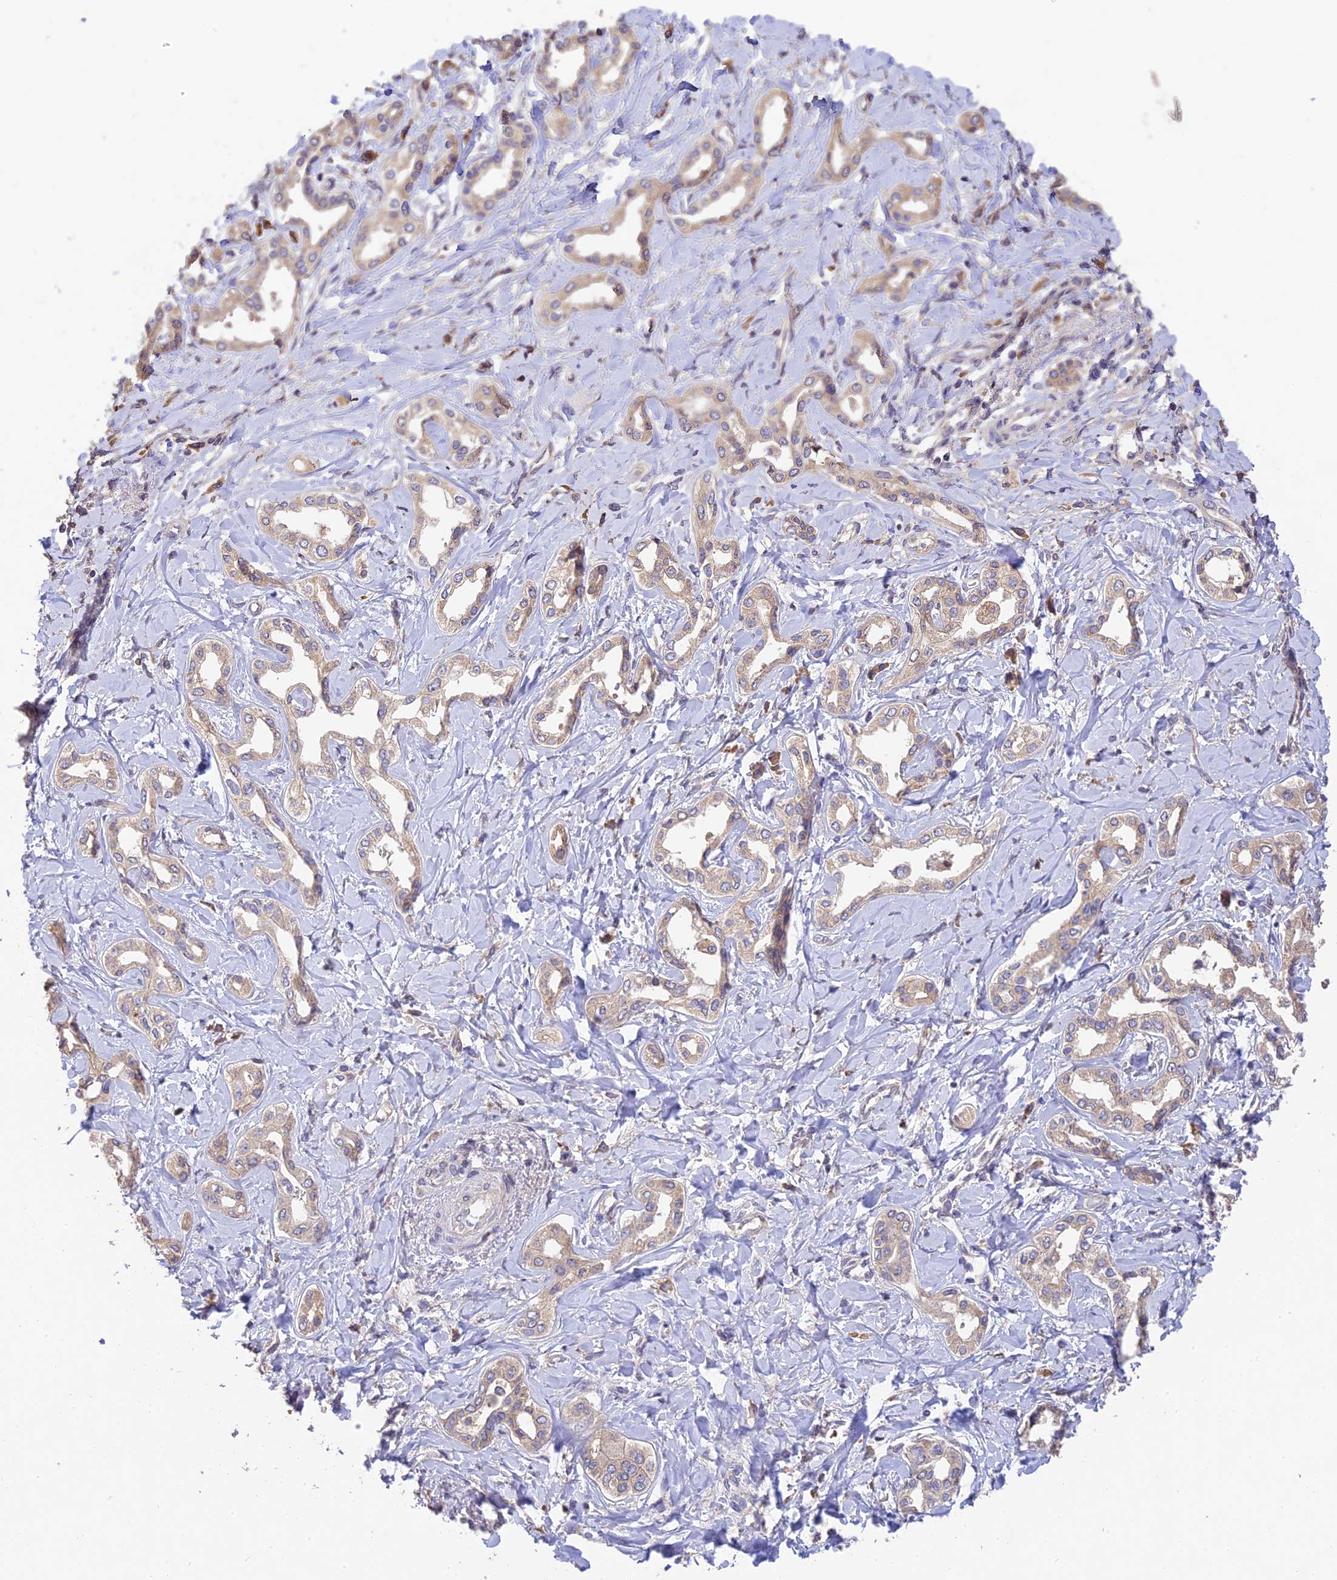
{"staining": {"intensity": "weak", "quantity": "25%-75%", "location": "cytoplasmic/membranous"}, "tissue": "liver cancer", "cell_type": "Tumor cells", "image_type": "cancer", "snomed": [{"axis": "morphology", "description": "Cholangiocarcinoma"}, {"axis": "topography", "description": "Liver"}], "caption": "Protein analysis of cholangiocarcinoma (liver) tissue displays weak cytoplasmic/membranous expression in approximately 25%-75% of tumor cells.", "gene": "DENND5B", "patient": {"sex": "female", "age": 77}}